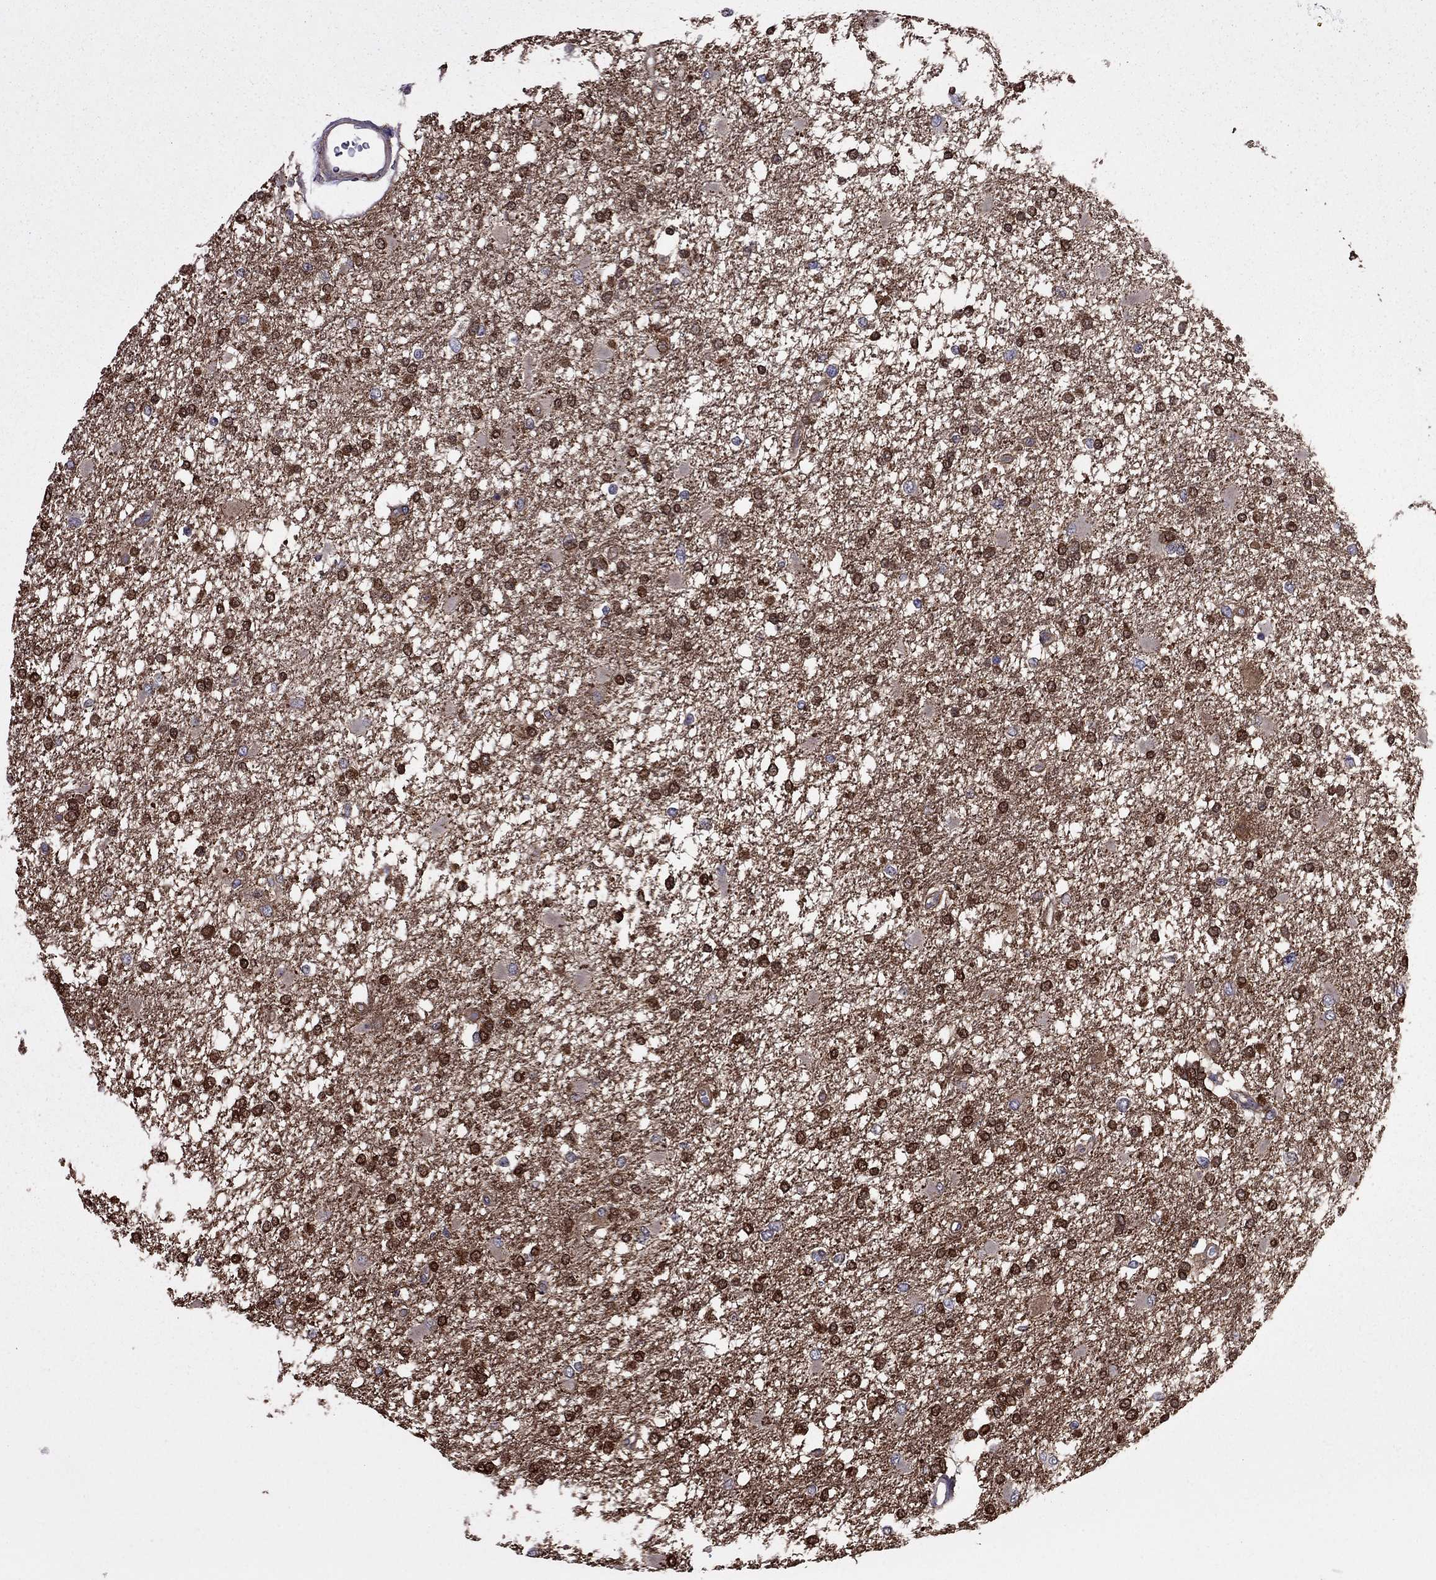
{"staining": {"intensity": "strong", "quantity": ">75%", "location": "cytoplasmic/membranous"}, "tissue": "glioma", "cell_type": "Tumor cells", "image_type": "cancer", "snomed": [{"axis": "morphology", "description": "Glioma, malignant, High grade"}, {"axis": "topography", "description": "Cerebral cortex"}], "caption": "The immunohistochemical stain shows strong cytoplasmic/membranous expression in tumor cells of glioma tissue.", "gene": "ITGB1", "patient": {"sex": "male", "age": 79}}